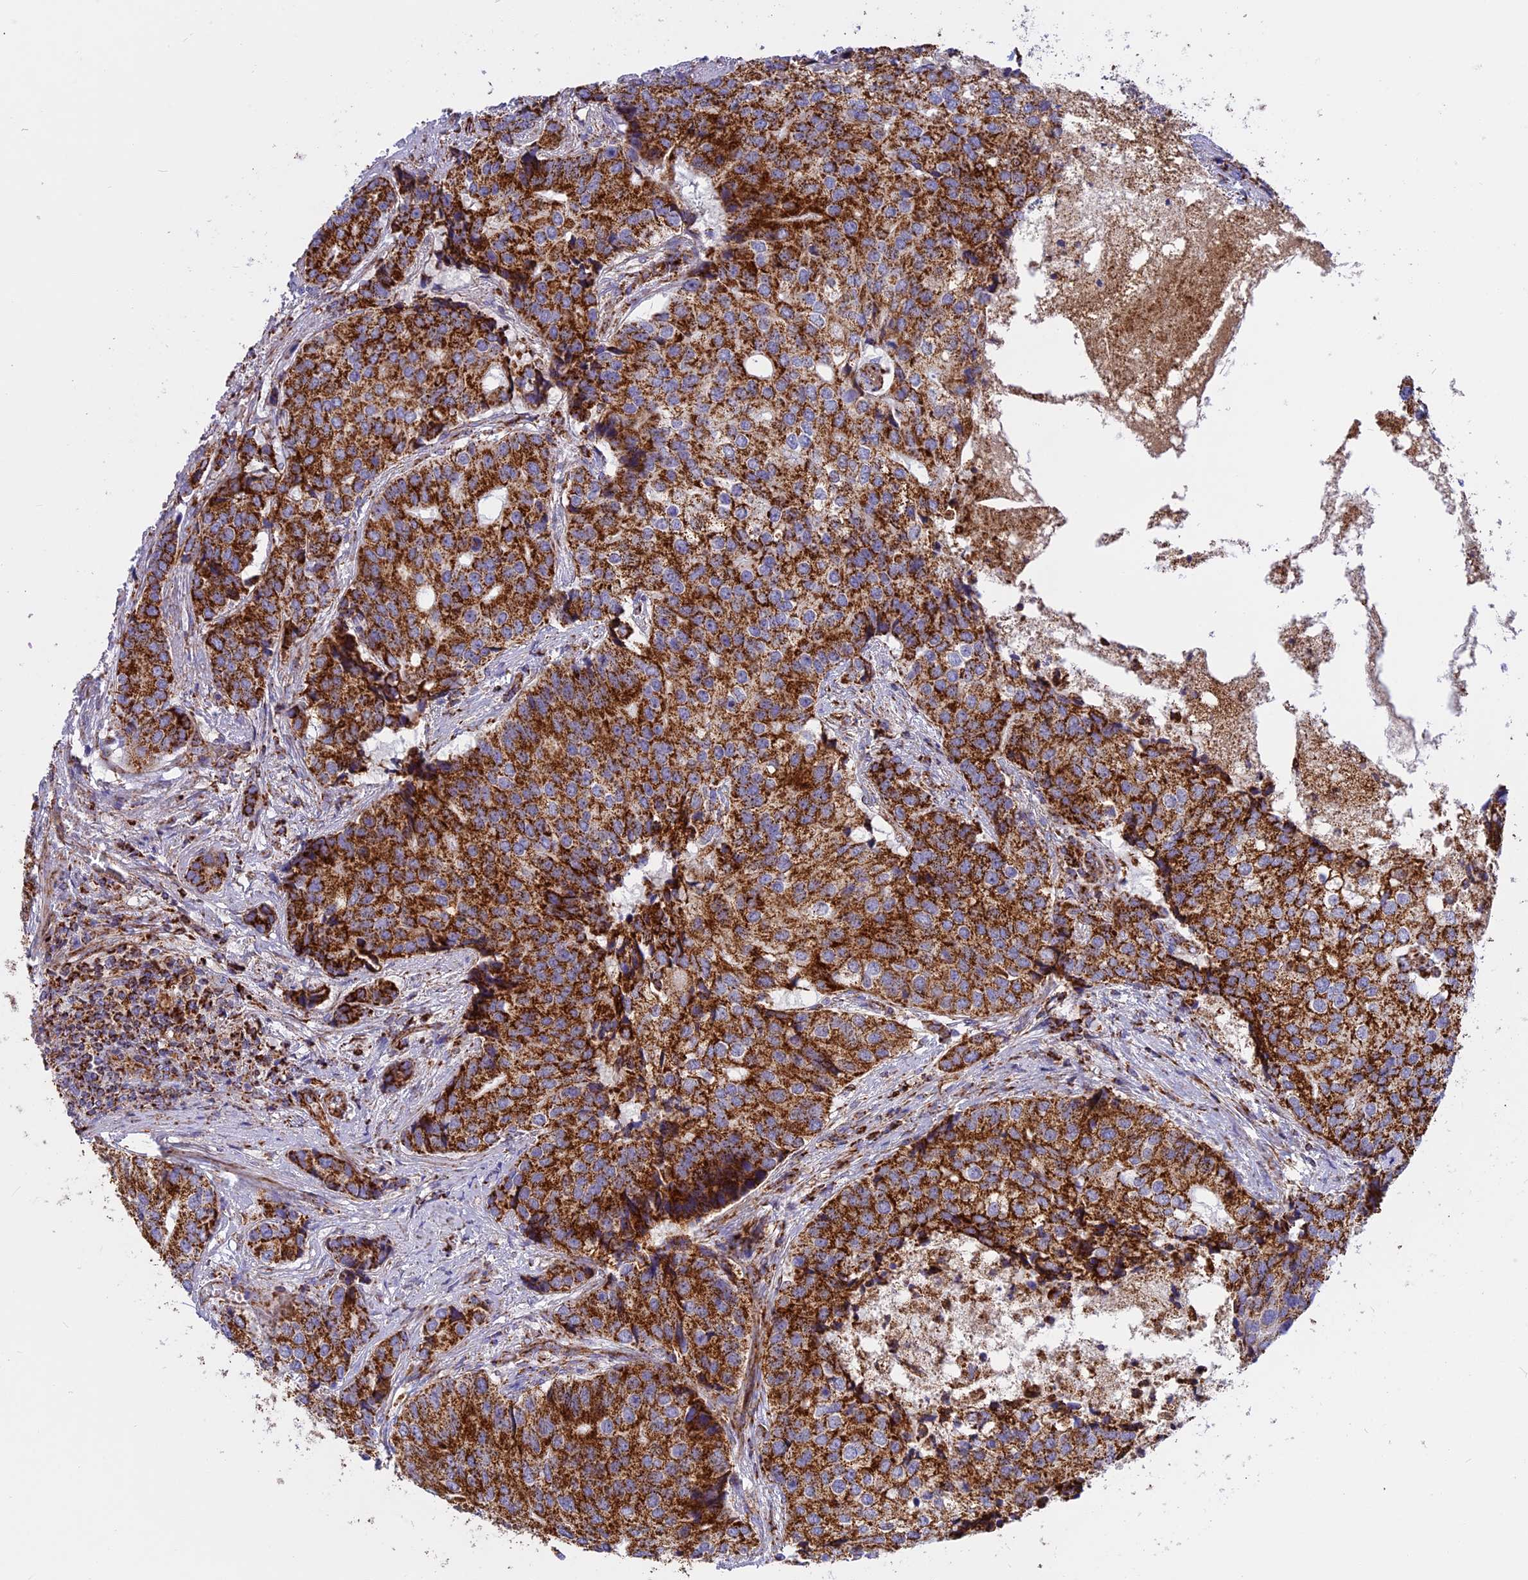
{"staining": {"intensity": "strong", "quantity": ">75%", "location": "cytoplasmic/membranous"}, "tissue": "prostate cancer", "cell_type": "Tumor cells", "image_type": "cancer", "snomed": [{"axis": "morphology", "description": "Adenocarcinoma, High grade"}, {"axis": "topography", "description": "Prostate"}], "caption": "About >75% of tumor cells in prostate cancer display strong cytoplasmic/membranous protein staining as visualized by brown immunohistochemical staining.", "gene": "UQCRB", "patient": {"sex": "male", "age": 62}}